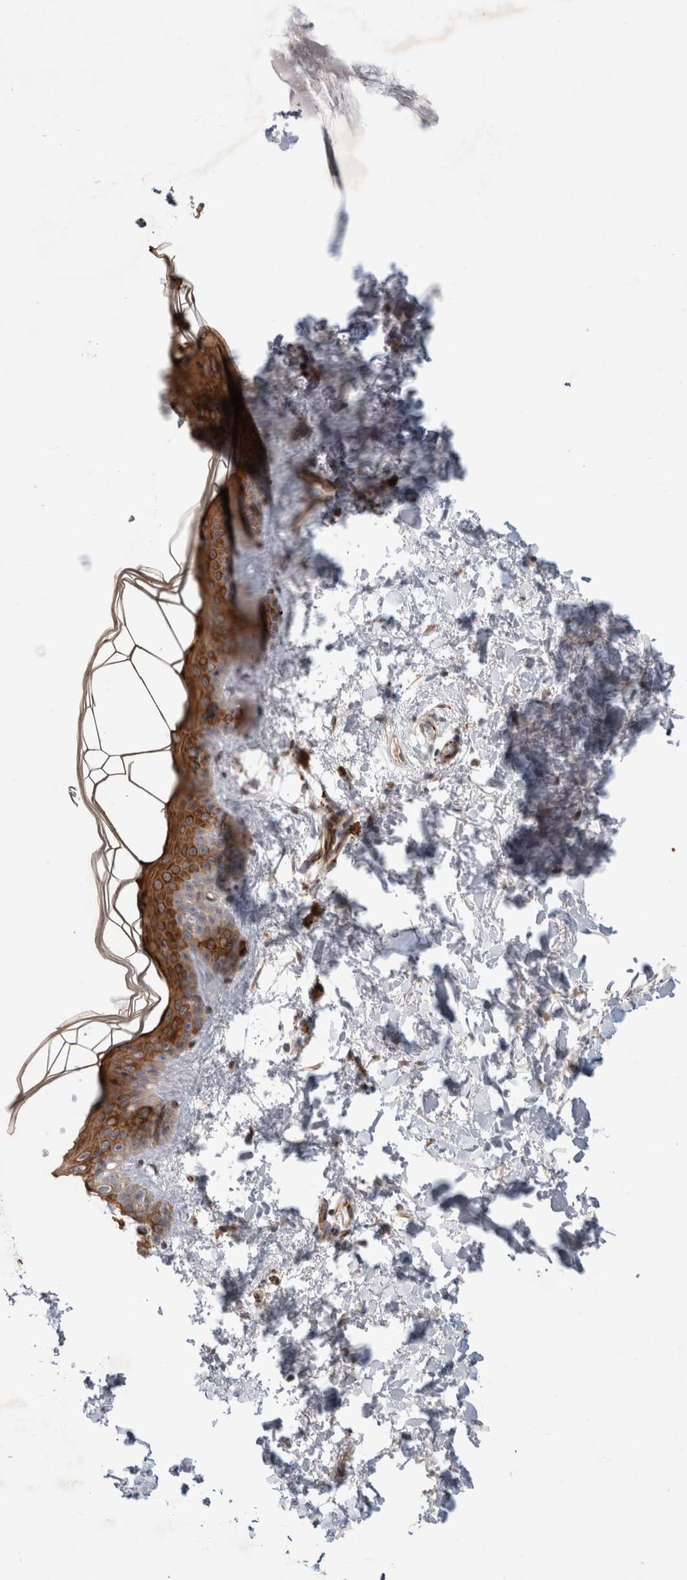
{"staining": {"intensity": "moderate", "quantity": ">75%", "location": "cytoplasmic/membranous"}, "tissue": "skin", "cell_type": "Fibroblasts", "image_type": "normal", "snomed": [{"axis": "morphology", "description": "Normal tissue, NOS"}, {"axis": "topography", "description": "Skin"}], "caption": "Protein staining displays moderate cytoplasmic/membranous expression in approximately >75% of fibroblasts in normal skin.", "gene": "CRISPLD1", "patient": {"sex": "female", "age": 46}}